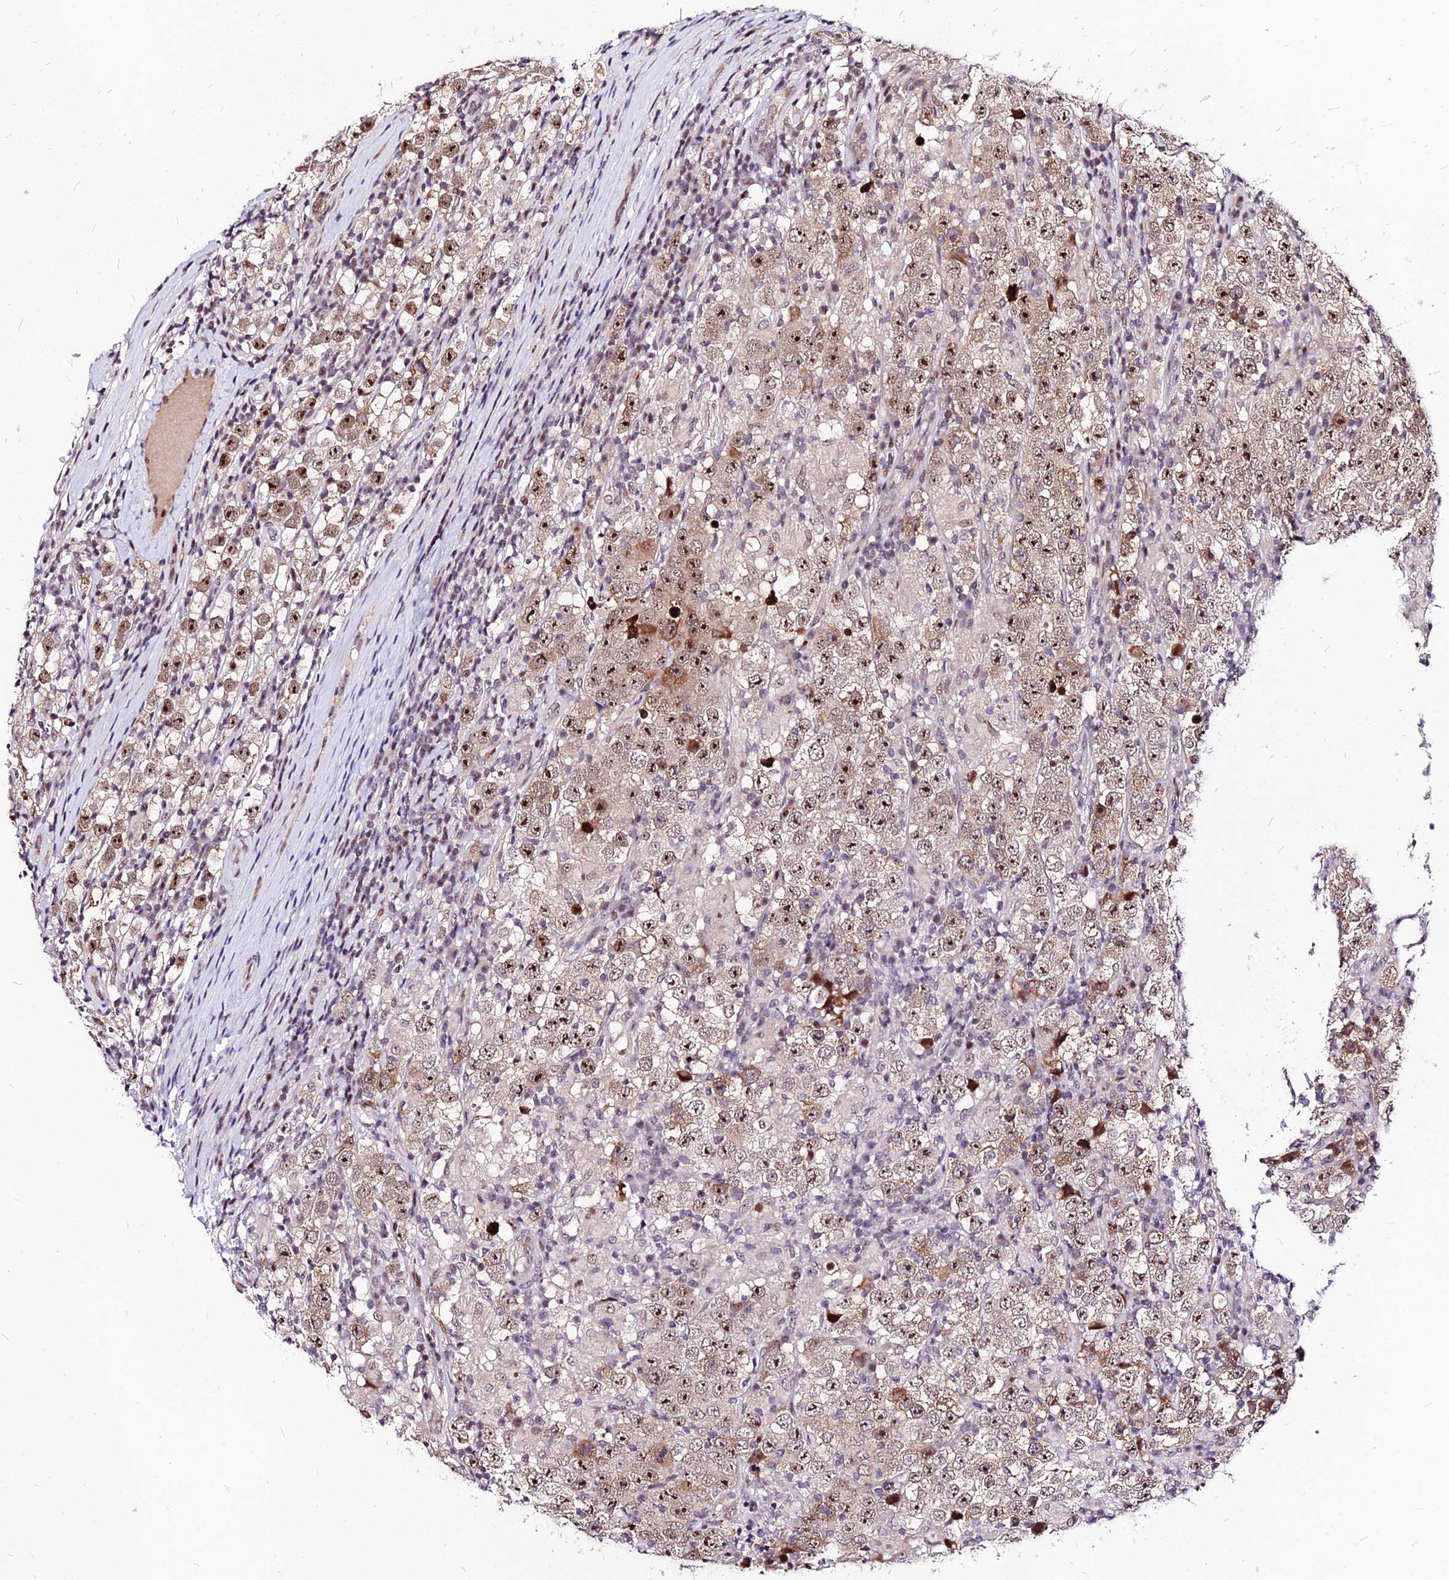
{"staining": {"intensity": "strong", "quantity": ">75%", "location": "nuclear"}, "tissue": "testis cancer", "cell_type": "Tumor cells", "image_type": "cancer", "snomed": [{"axis": "morphology", "description": "Normal tissue, NOS"}, {"axis": "morphology", "description": "Urothelial carcinoma, High grade"}, {"axis": "morphology", "description": "Seminoma, NOS"}, {"axis": "morphology", "description": "Carcinoma, Embryonal, NOS"}, {"axis": "topography", "description": "Urinary bladder"}, {"axis": "topography", "description": "Testis"}], "caption": "IHC of human testis cancer demonstrates high levels of strong nuclear positivity in approximately >75% of tumor cells.", "gene": "DDX55", "patient": {"sex": "male", "age": 41}}